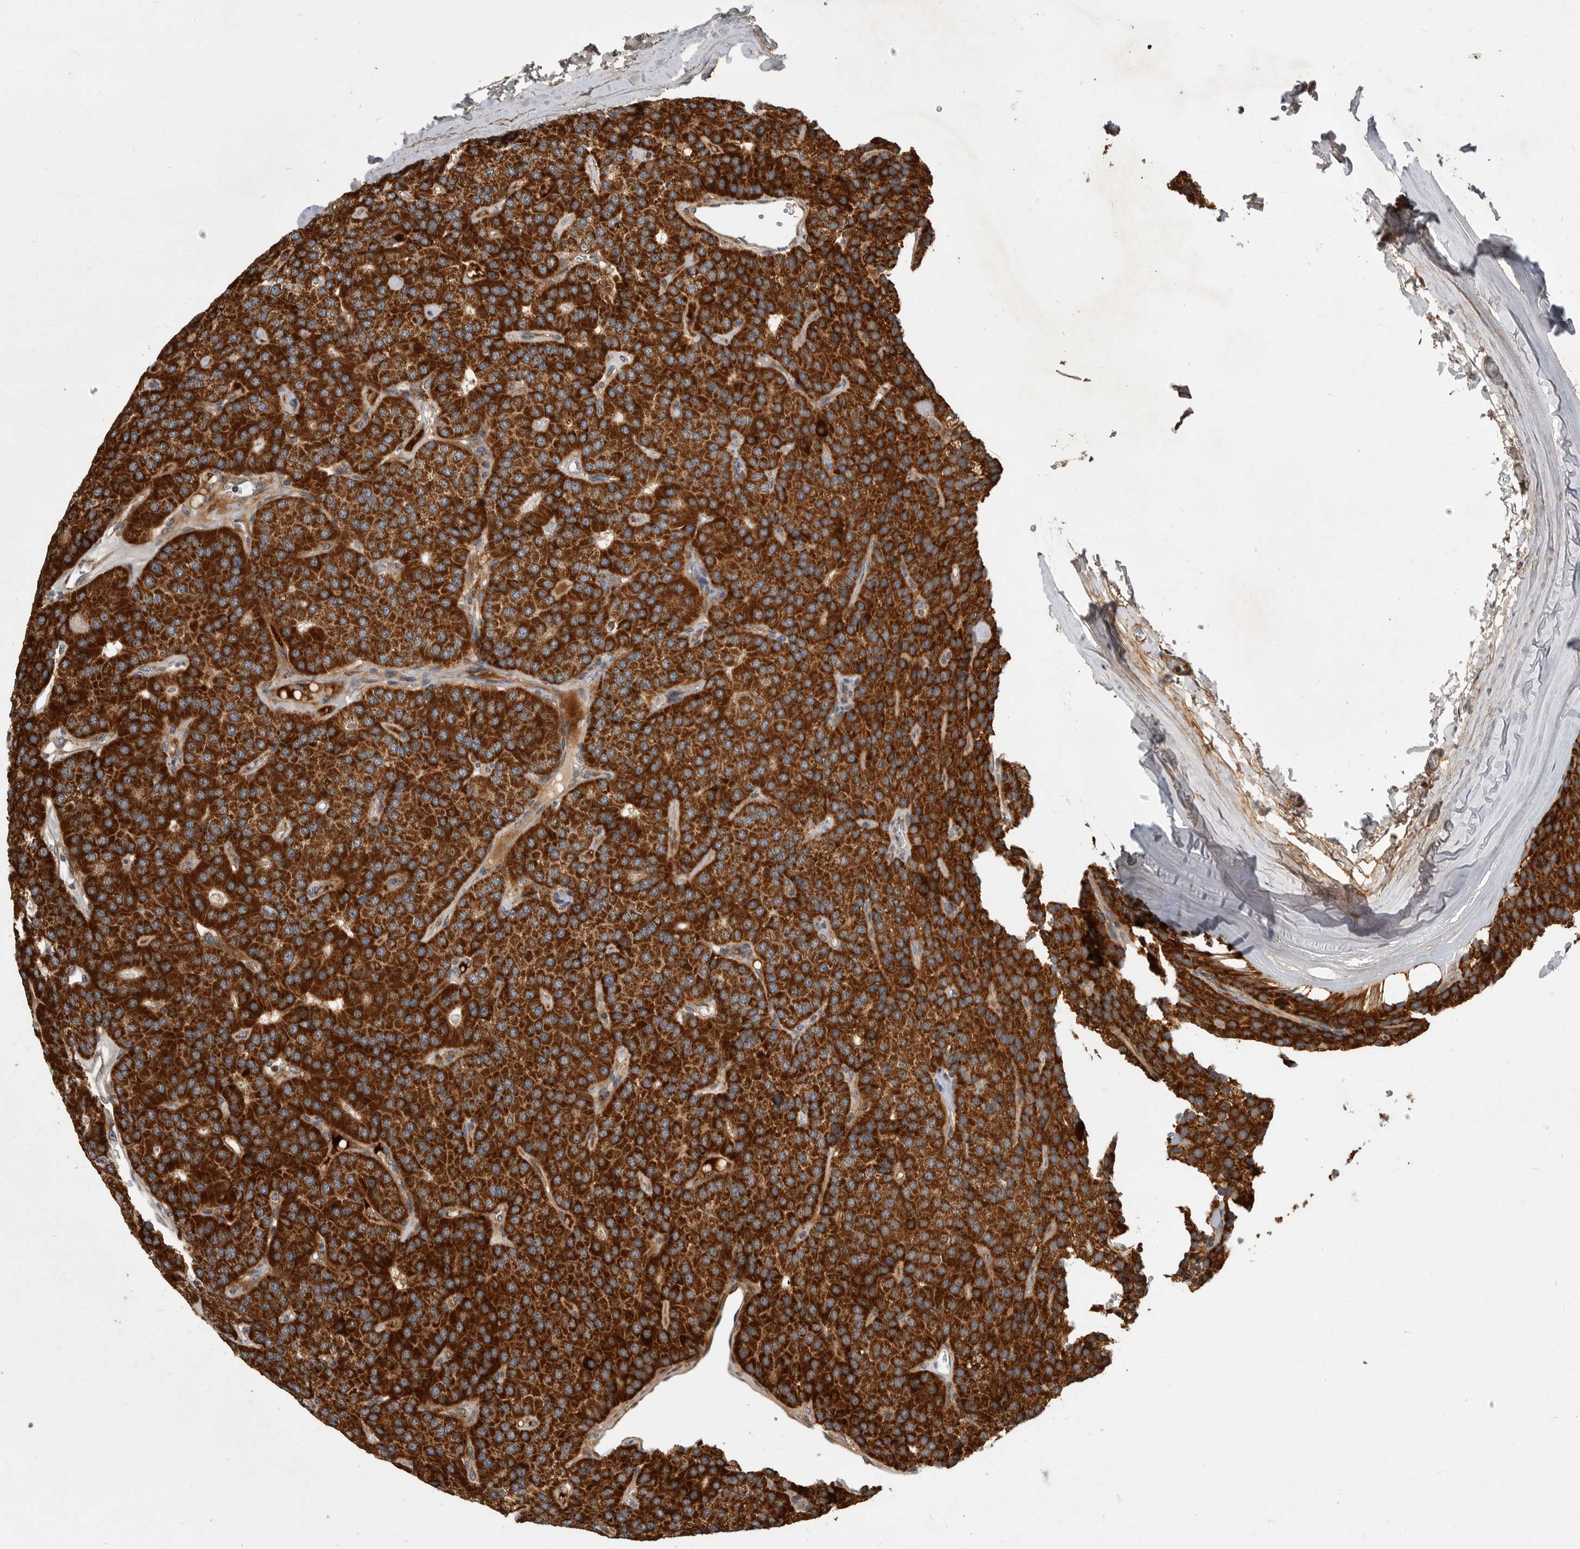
{"staining": {"intensity": "strong", "quantity": ">75%", "location": "cytoplasmic/membranous"}, "tissue": "parathyroid gland", "cell_type": "Glandular cells", "image_type": "normal", "snomed": [{"axis": "morphology", "description": "Normal tissue, NOS"}, {"axis": "morphology", "description": "Adenoma, NOS"}, {"axis": "topography", "description": "Parathyroid gland"}], "caption": "IHC of benign human parathyroid gland shows high levels of strong cytoplasmic/membranous positivity in approximately >75% of glandular cells. The staining was performed using DAB (3,3'-diaminobenzidine) to visualize the protein expression in brown, while the nuclei were stained in blue with hematoxylin (Magnification: 20x).", "gene": "KYAT3", "patient": {"sex": "female", "age": 86}}